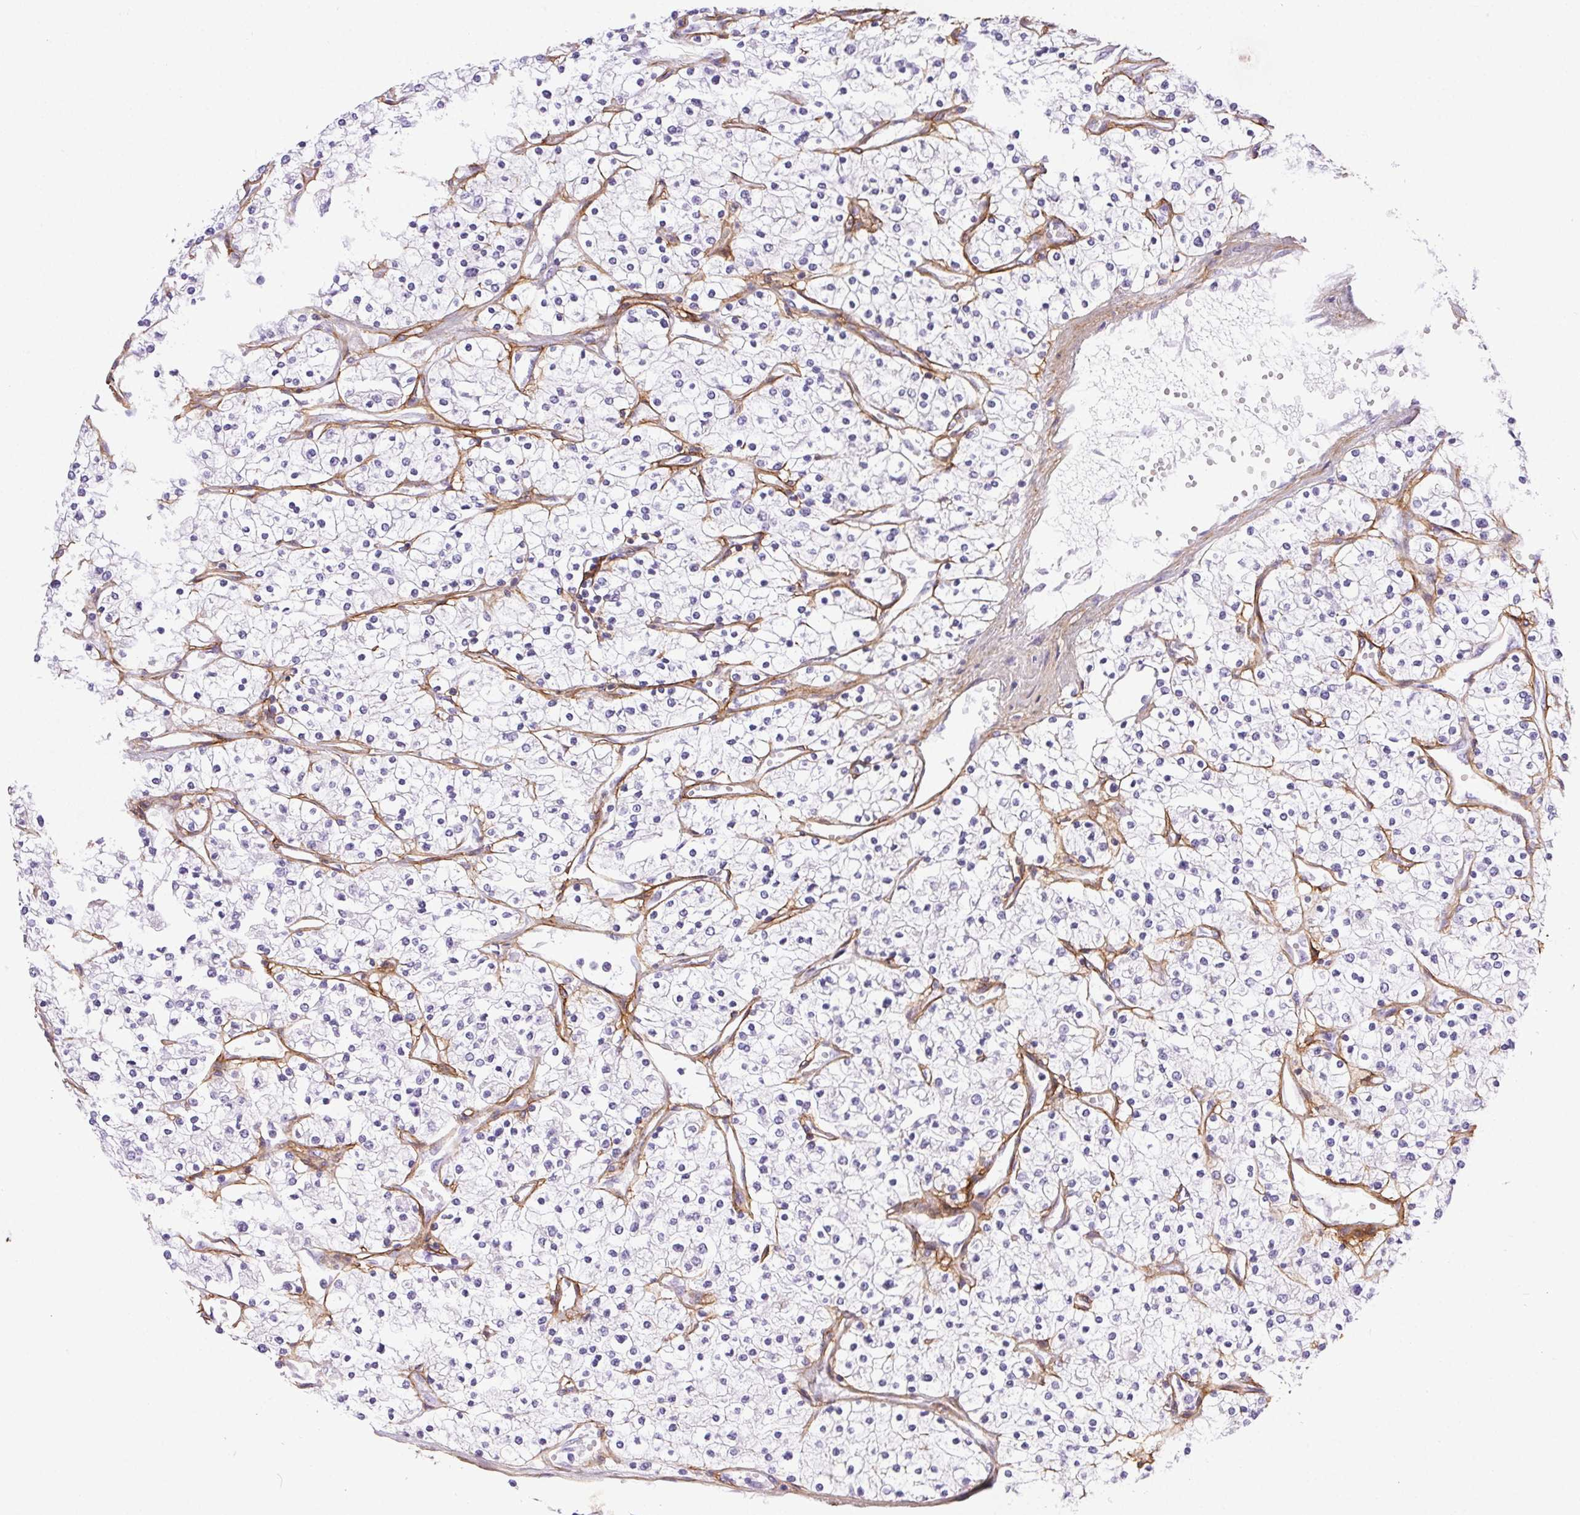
{"staining": {"intensity": "negative", "quantity": "none", "location": "none"}, "tissue": "renal cancer", "cell_type": "Tumor cells", "image_type": "cancer", "snomed": [{"axis": "morphology", "description": "Adenocarcinoma, NOS"}, {"axis": "topography", "description": "Kidney"}], "caption": "This histopathology image is of renal cancer stained with IHC to label a protein in brown with the nuclei are counter-stained blue. There is no positivity in tumor cells.", "gene": "PDZD2", "patient": {"sex": "male", "age": 80}}